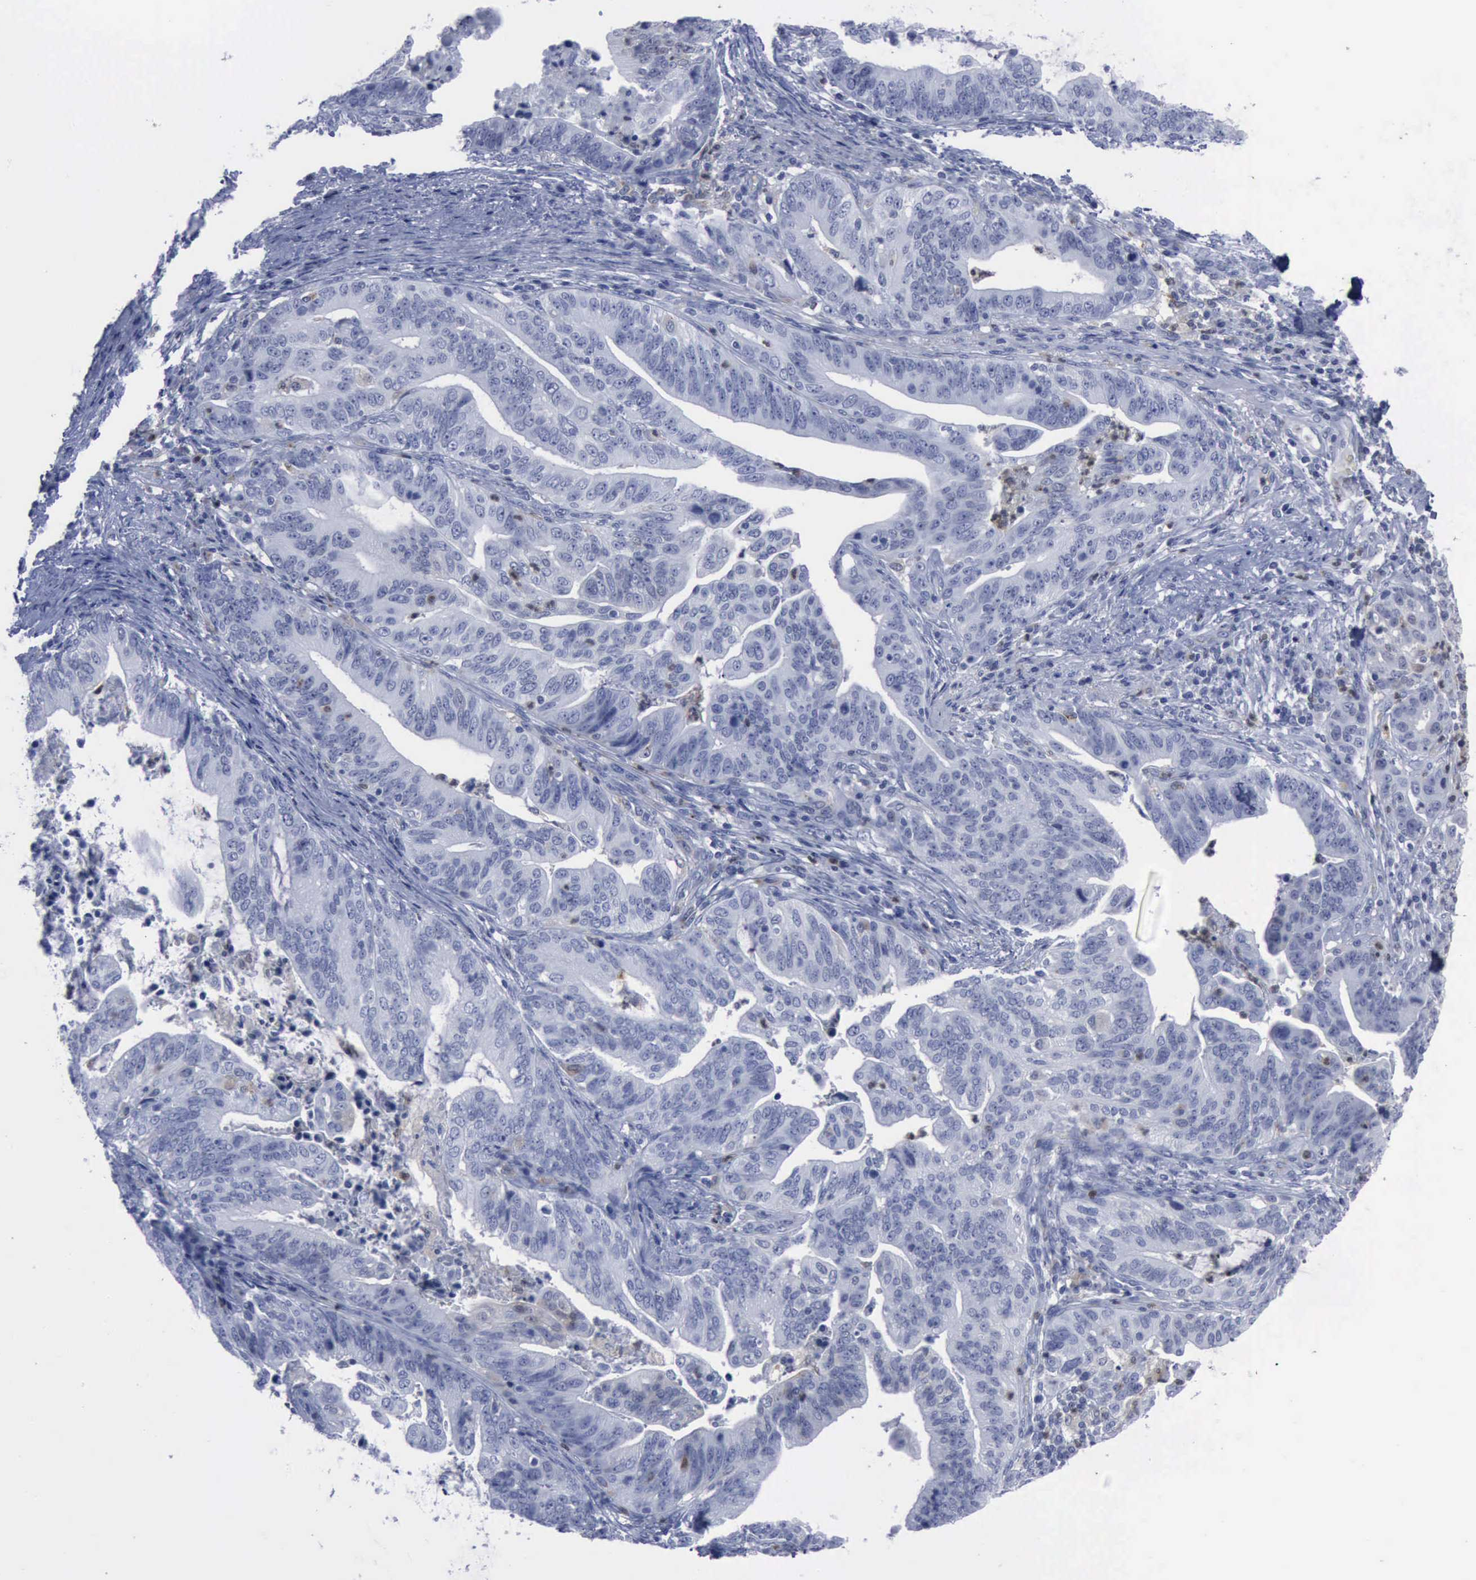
{"staining": {"intensity": "negative", "quantity": "none", "location": "none"}, "tissue": "stomach cancer", "cell_type": "Tumor cells", "image_type": "cancer", "snomed": [{"axis": "morphology", "description": "Adenocarcinoma, NOS"}, {"axis": "topography", "description": "Stomach, upper"}], "caption": "An immunohistochemistry photomicrograph of stomach cancer (adenocarcinoma) is shown. There is no staining in tumor cells of stomach cancer (adenocarcinoma).", "gene": "CSTA", "patient": {"sex": "female", "age": 50}}